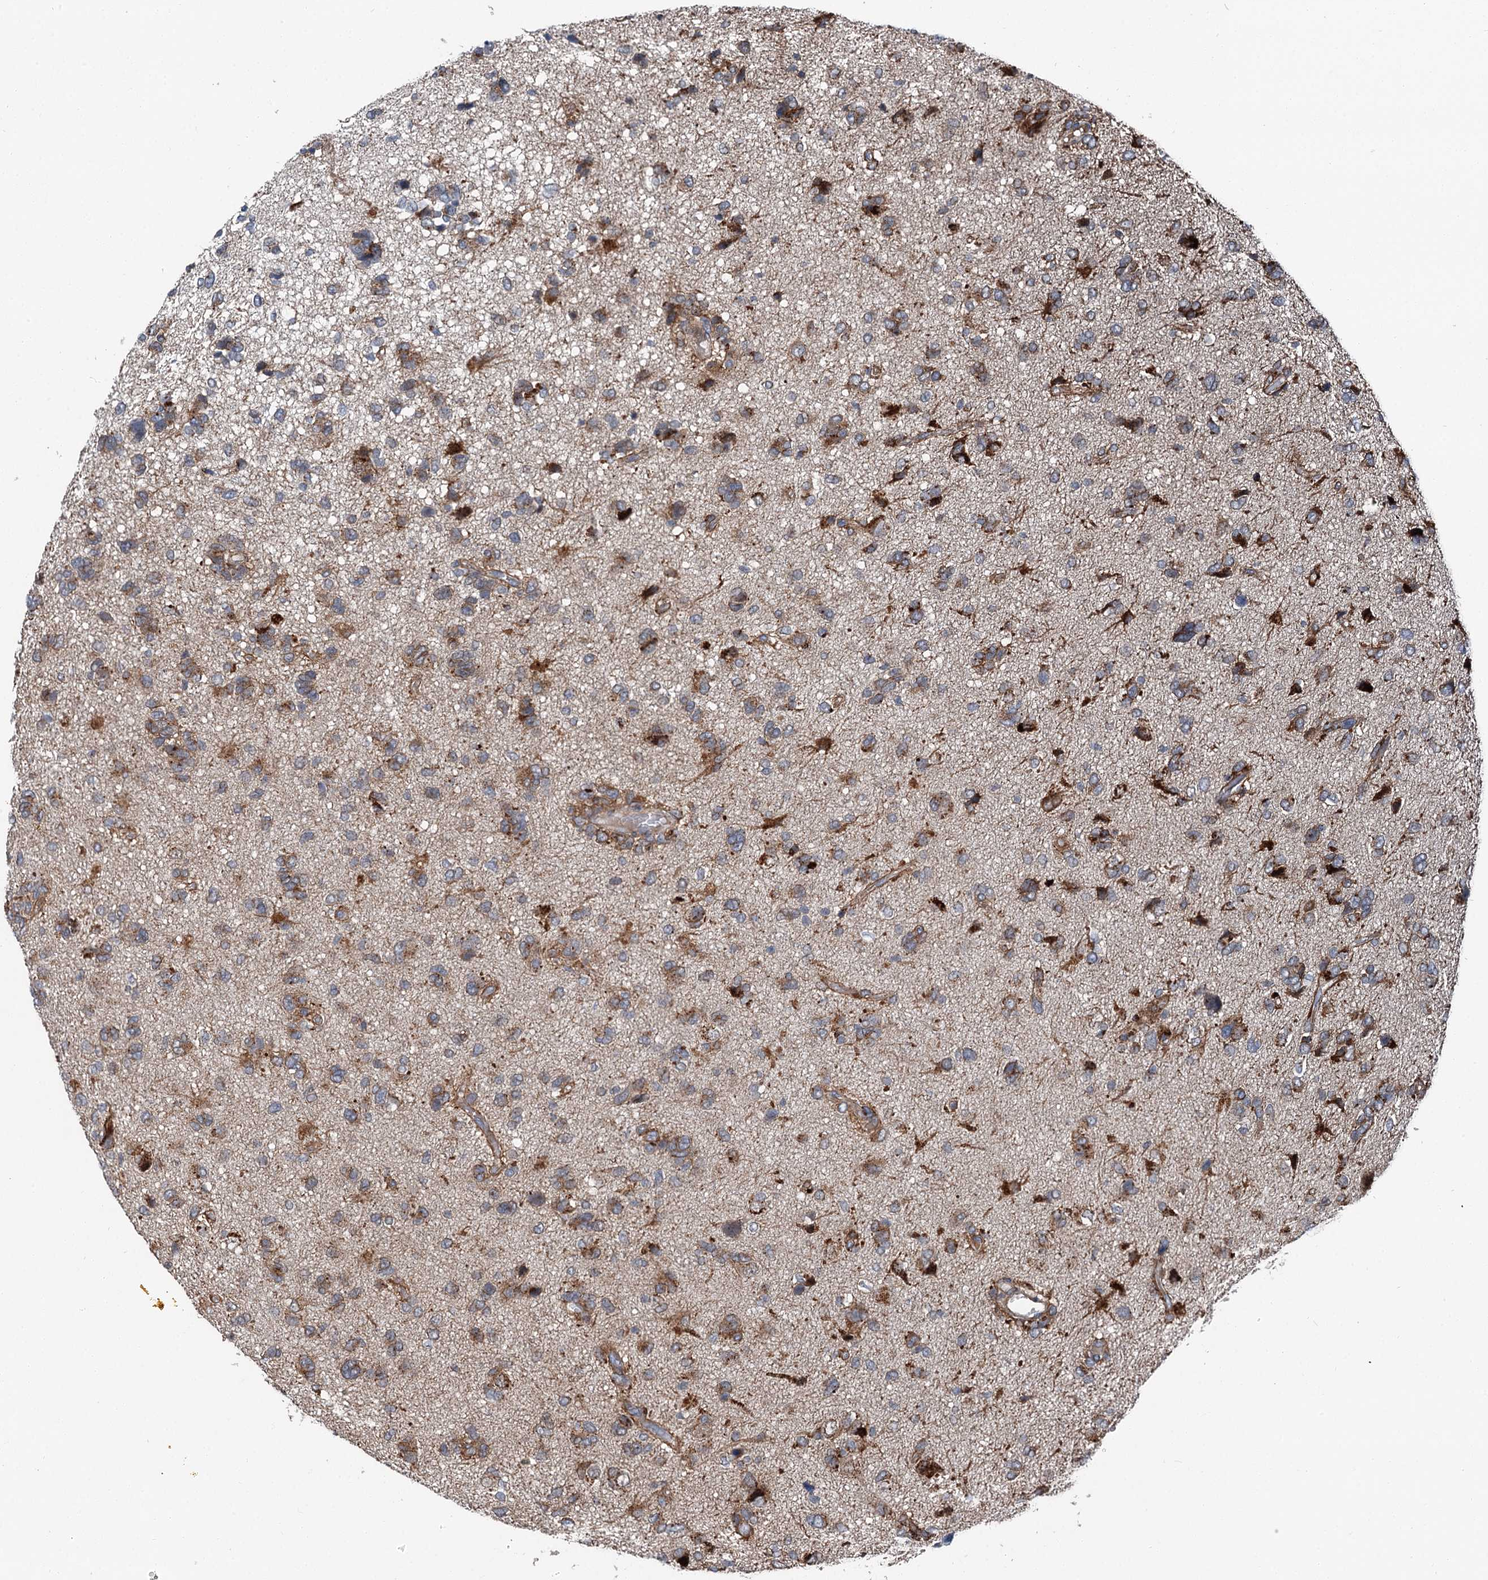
{"staining": {"intensity": "moderate", "quantity": "25%-75%", "location": "cytoplasmic/membranous"}, "tissue": "glioma", "cell_type": "Tumor cells", "image_type": "cancer", "snomed": [{"axis": "morphology", "description": "Glioma, malignant, High grade"}, {"axis": "topography", "description": "Brain"}], "caption": "DAB immunohistochemical staining of glioma demonstrates moderate cytoplasmic/membranous protein expression in approximately 25%-75% of tumor cells. Using DAB (brown) and hematoxylin (blue) stains, captured at high magnification using brightfield microscopy.", "gene": "POLR1D", "patient": {"sex": "female", "age": 59}}